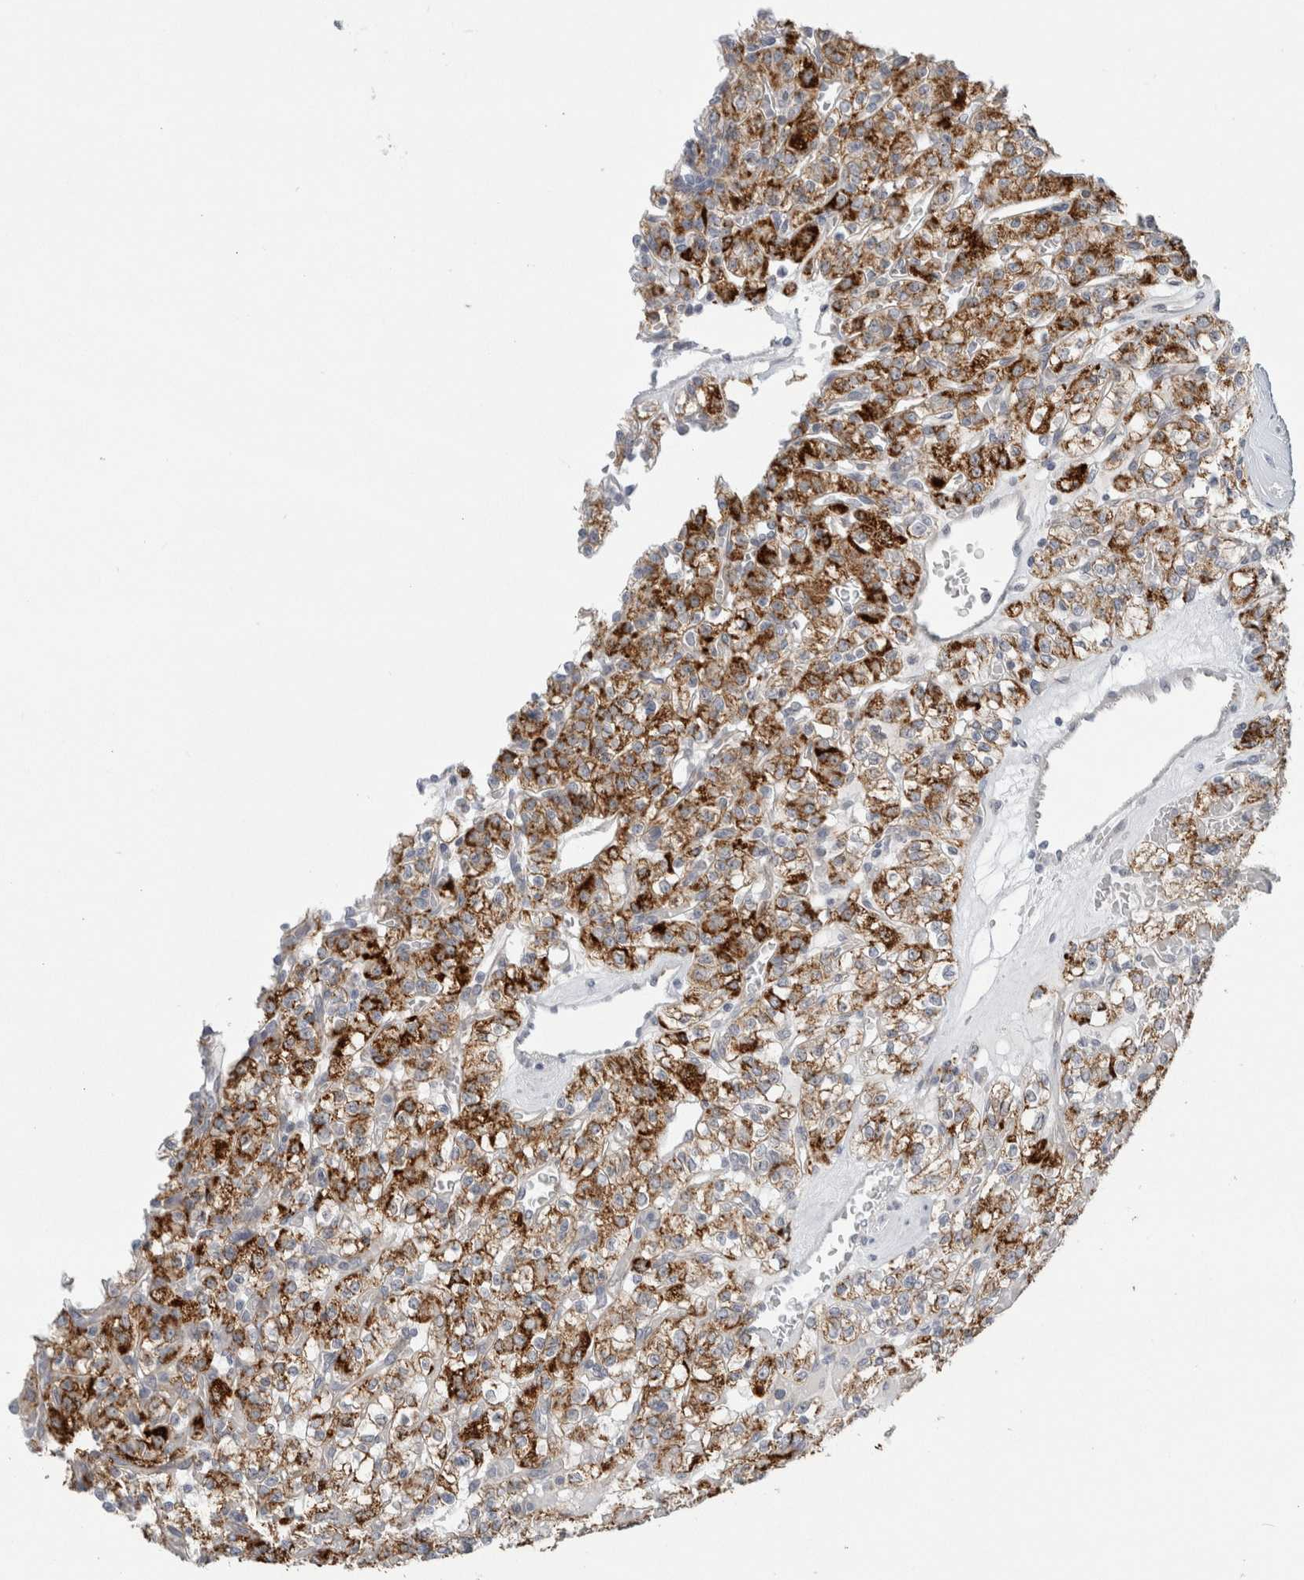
{"staining": {"intensity": "strong", "quantity": ">75%", "location": "cytoplasmic/membranous"}, "tissue": "renal cancer", "cell_type": "Tumor cells", "image_type": "cancer", "snomed": [{"axis": "morphology", "description": "Normal tissue, NOS"}, {"axis": "morphology", "description": "Adenocarcinoma, NOS"}, {"axis": "topography", "description": "Kidney"}], "caption": "Approximately >75% of tumor cells in renal cancer (adenocarcinoma) reveal strong cytoplasmic/membranous protein positivity as visualized by brown immunohistochemical staining.", "gene": "FAHD1", "patient": {"sex": "female", "age": 72}}